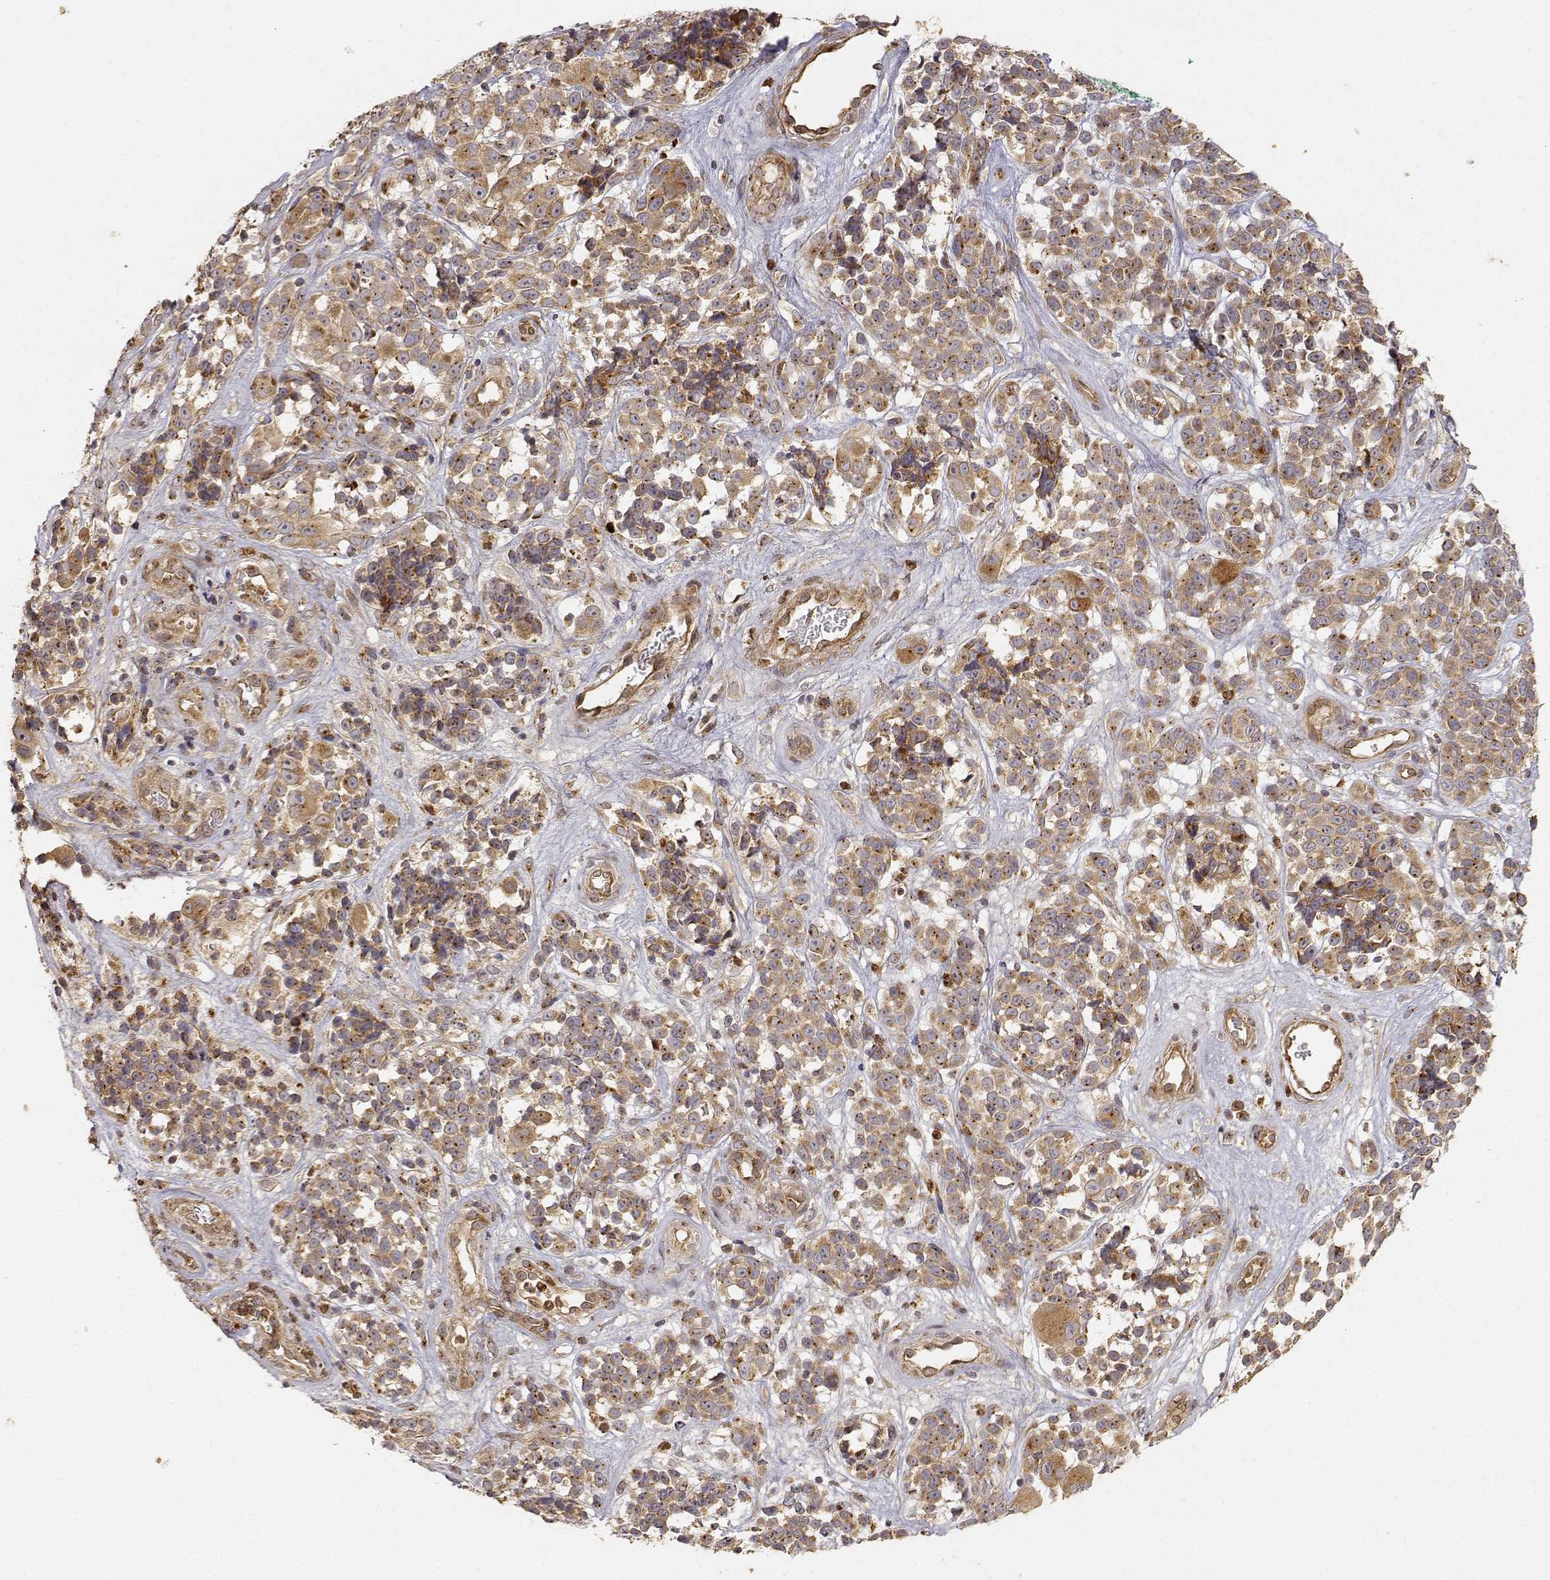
{"staining": {"intensity": "moderate", "quantity": ">75%", "location": "cytoplasmic/membranous"}, "tissue": "melanoma", "cell_type": "Tumor cells", "image_type": "cancer", "snomed": [{"axis": "morphology", "description": "Malignant melanoma, NOS"}, {"axis": "topography", "description": "Skin"}], "caption": "The image demonstrates staining of malignant melanoma, revealing moderate cytoplasmic/membranous protein positivity (brown color) within tumor cells. The protein of interest is stained brown, and the nuclei are stained in blue (DAB (3,3'-diaminobenzidine) IHC with brightfield microscopy, high magnification).", "gene": "CDK5RAP2", "patient": {"sex": "female", "age": 88}}